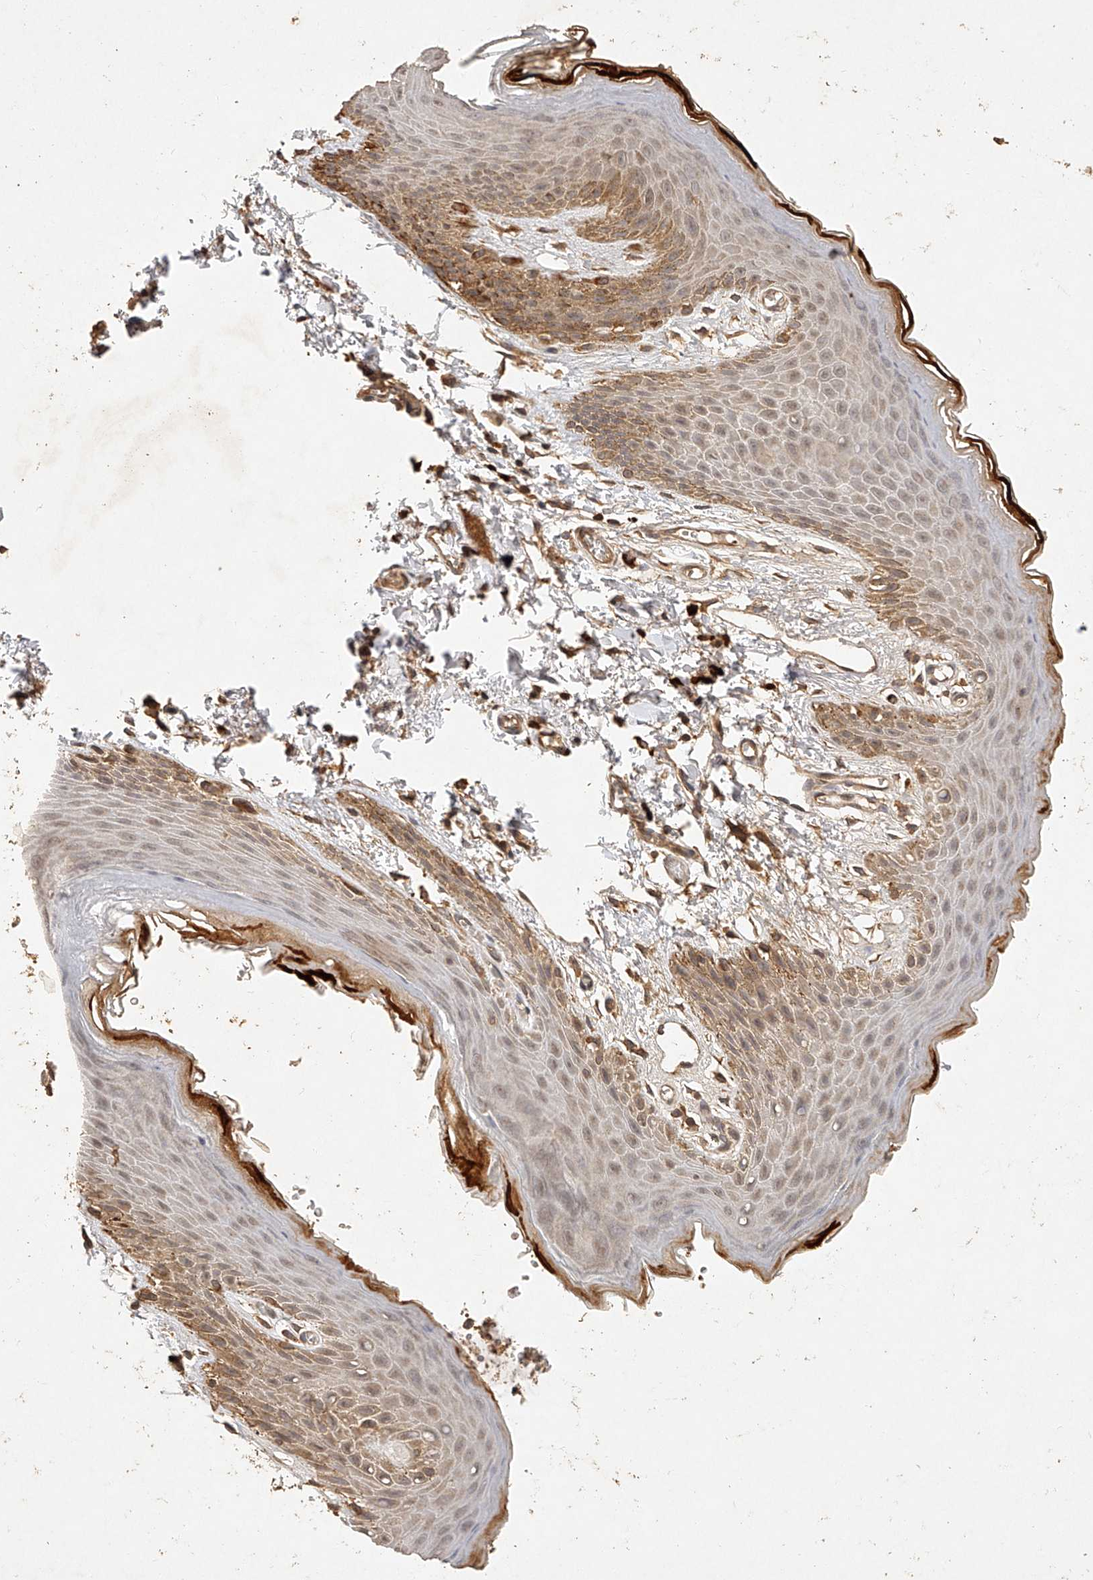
{"staining": {"intensity": "moderate", "quantity": ">75%", "location": "cytoplasmic/membranous,nuclear"}, "tissue": "skin", "cell_type": "Epidermal cells", "image_type": "normal", "snomed": [{"axis": "morphology", "description": "Normal tissue, NOS"}, {"axis": "topography", "description": "Anal"}, {"axis": "topography", "description": "Peripheral nerve tissue"}], "caption": "The immunohistochemical stain shows moderate cytoplasmic/membranous,nuclear expression in epidermal cells of unremarkable skin.", "gene": "NSMAF", "patient": {"sex": "male", "age": 44}}